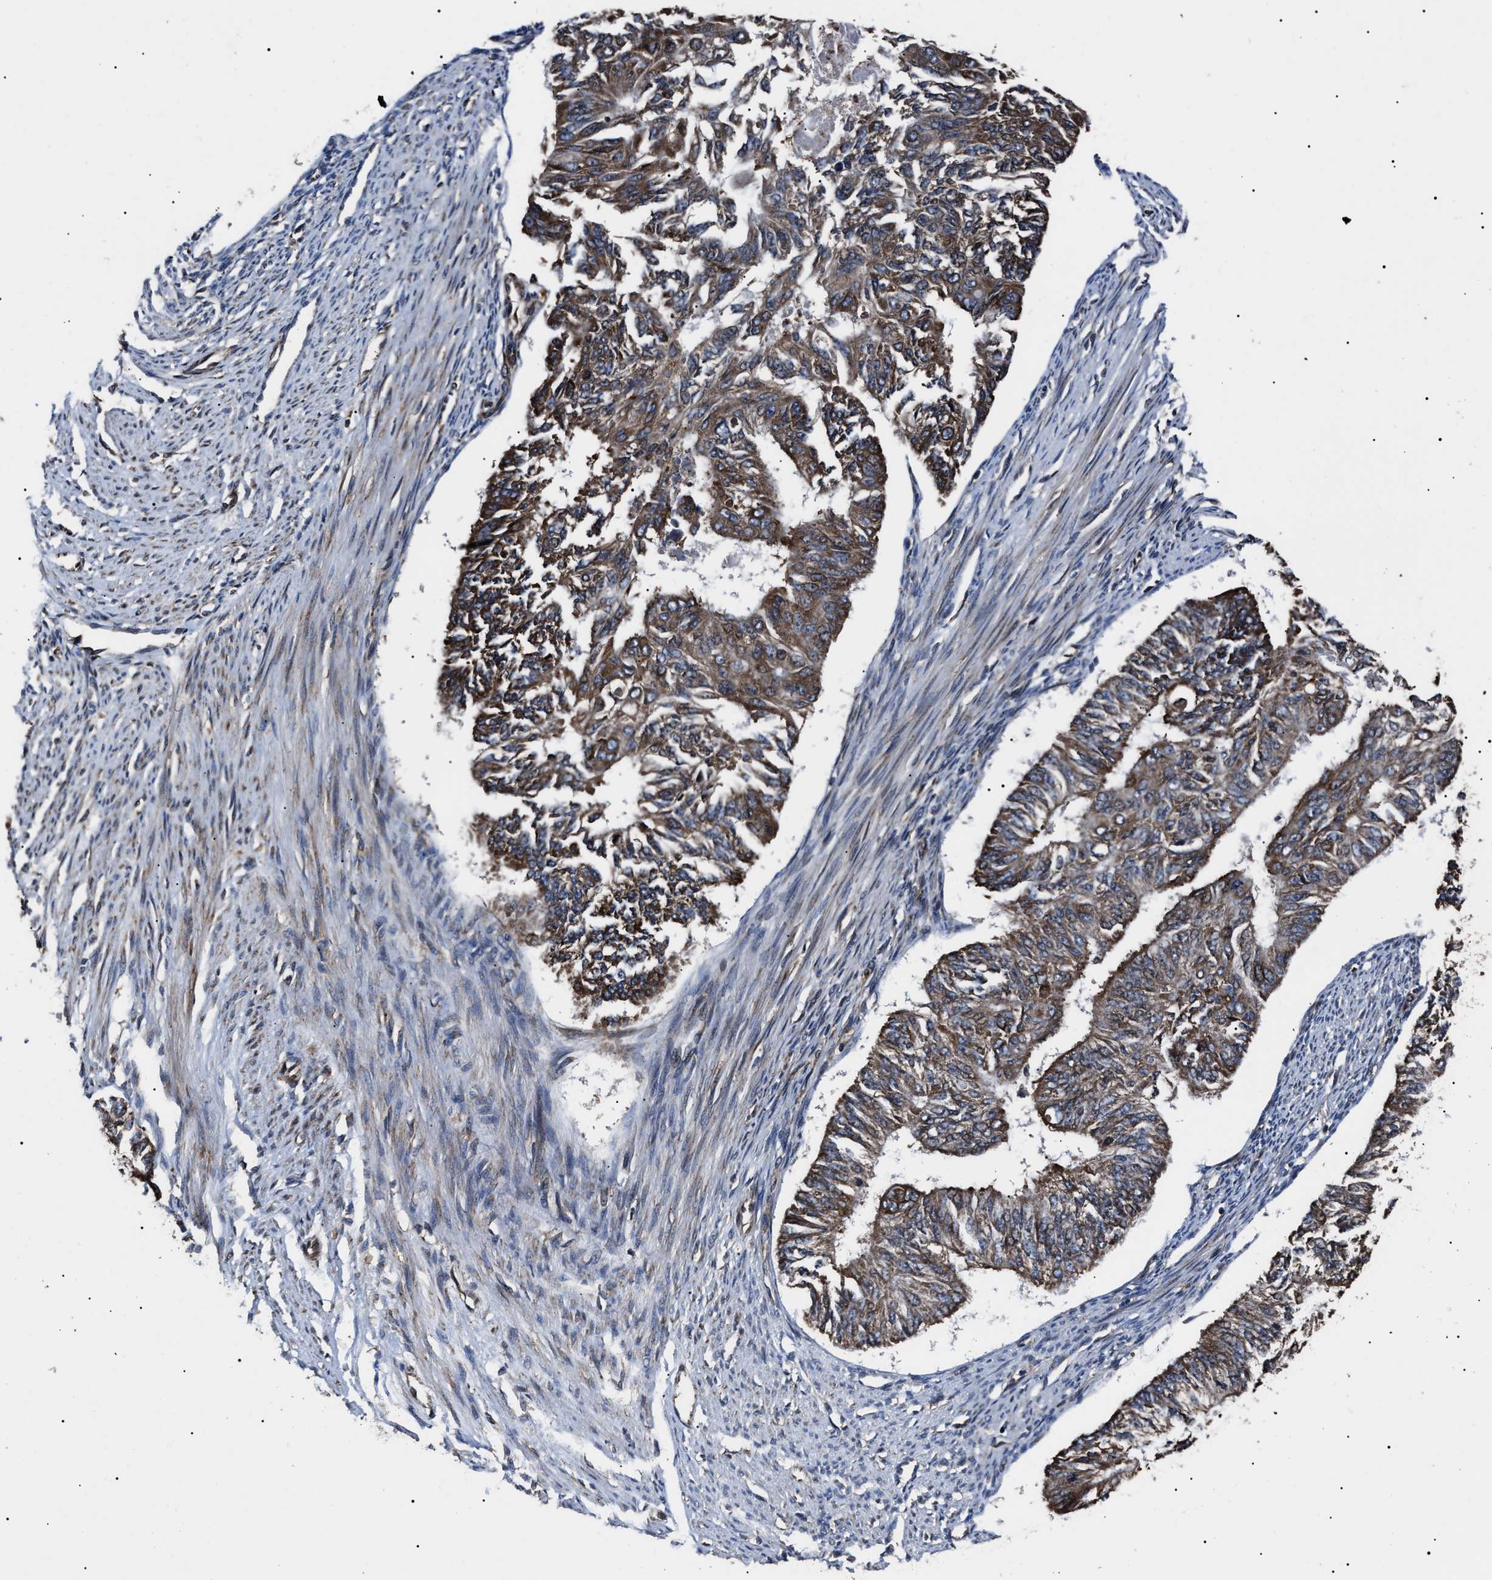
{"staining": {"intensity": "moderate", "quantity": ">75%", "location": "cytoplasmic/membranous"}, "tissue": "endometrial cancer", "cell_type": "Tumor cells", "image_type": "cancer", "snomed": [{"axis": "morphology", "description": "Adenocarcinoma, NOS"}, {"axis": "topography", "description": "Endometrium"}], "caption": "High-power microscopy captured an immunohistochemistry photomicrograph of endometrial cancer, revealing moderate cytoplasmic/membranous positivity in about >75% of tumor cells. The staining is performed using DAB brown chromogen to label protein expression. The nuclei are counter-stained blue using hematoxylin.", "gene": "CCT8", "patient": {"sex": "female", "age": 32}}